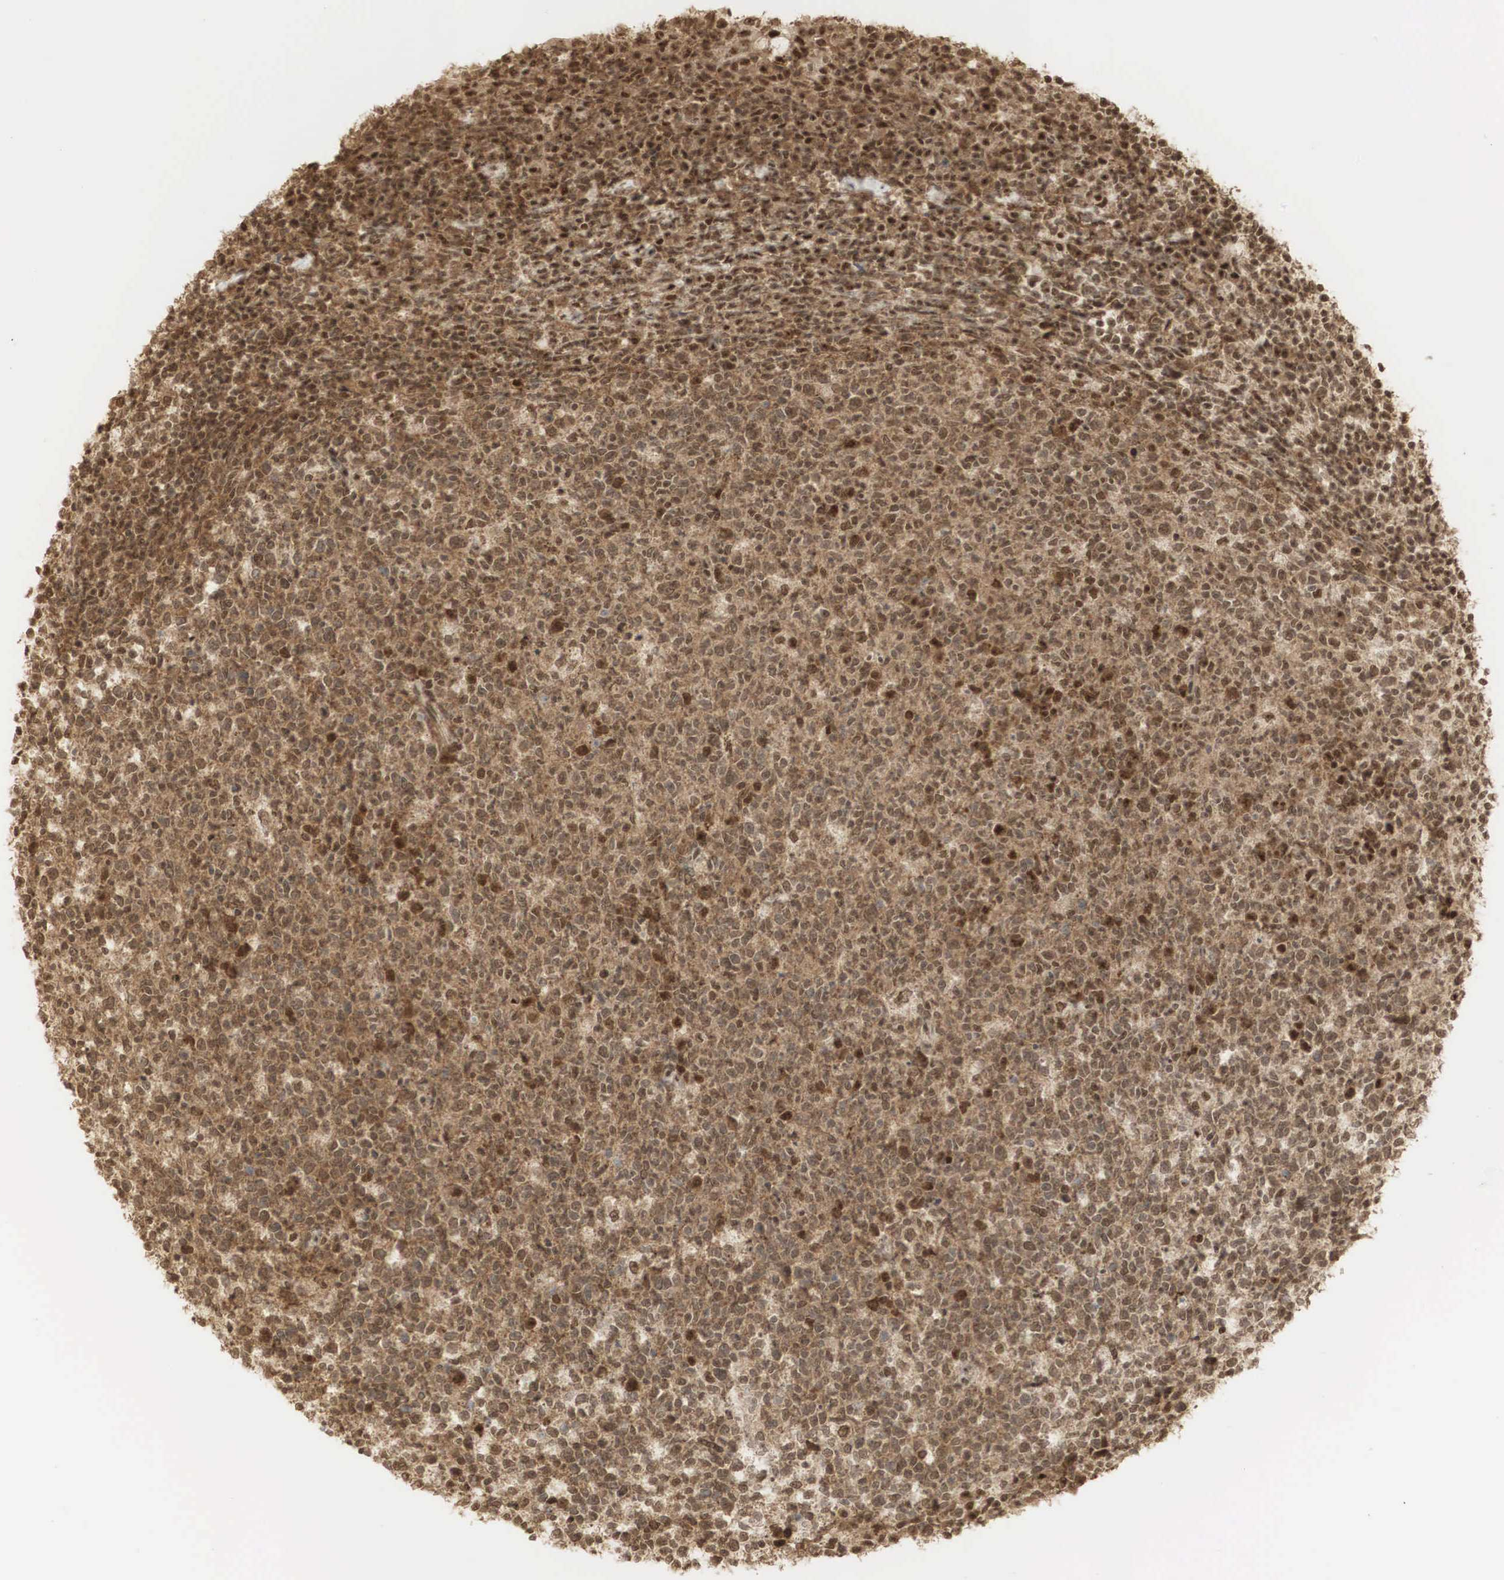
{"staining": {"intensity": "strong", "quantity": ">75%", "location": "cytoplasmic/membranous,nuclear"}, "tissue": "tonsil", "cell_type": "Germinal center cells", "image_type": "normal", "snomed": [{"axis": "morphology", "description": "Normal tissue, NOS"}, {"axis": "topography", "description": "Tonsil"}], "caption": "Protein positivity by immunohistochemistry (IHC) displays strong cytoplasmic/membranous,nuclear staining in approximately >75% of germinal center cells in unremarkable tonsil.", "gene": "RNF113A", "patient": {"sex": "male", "age": 6}}